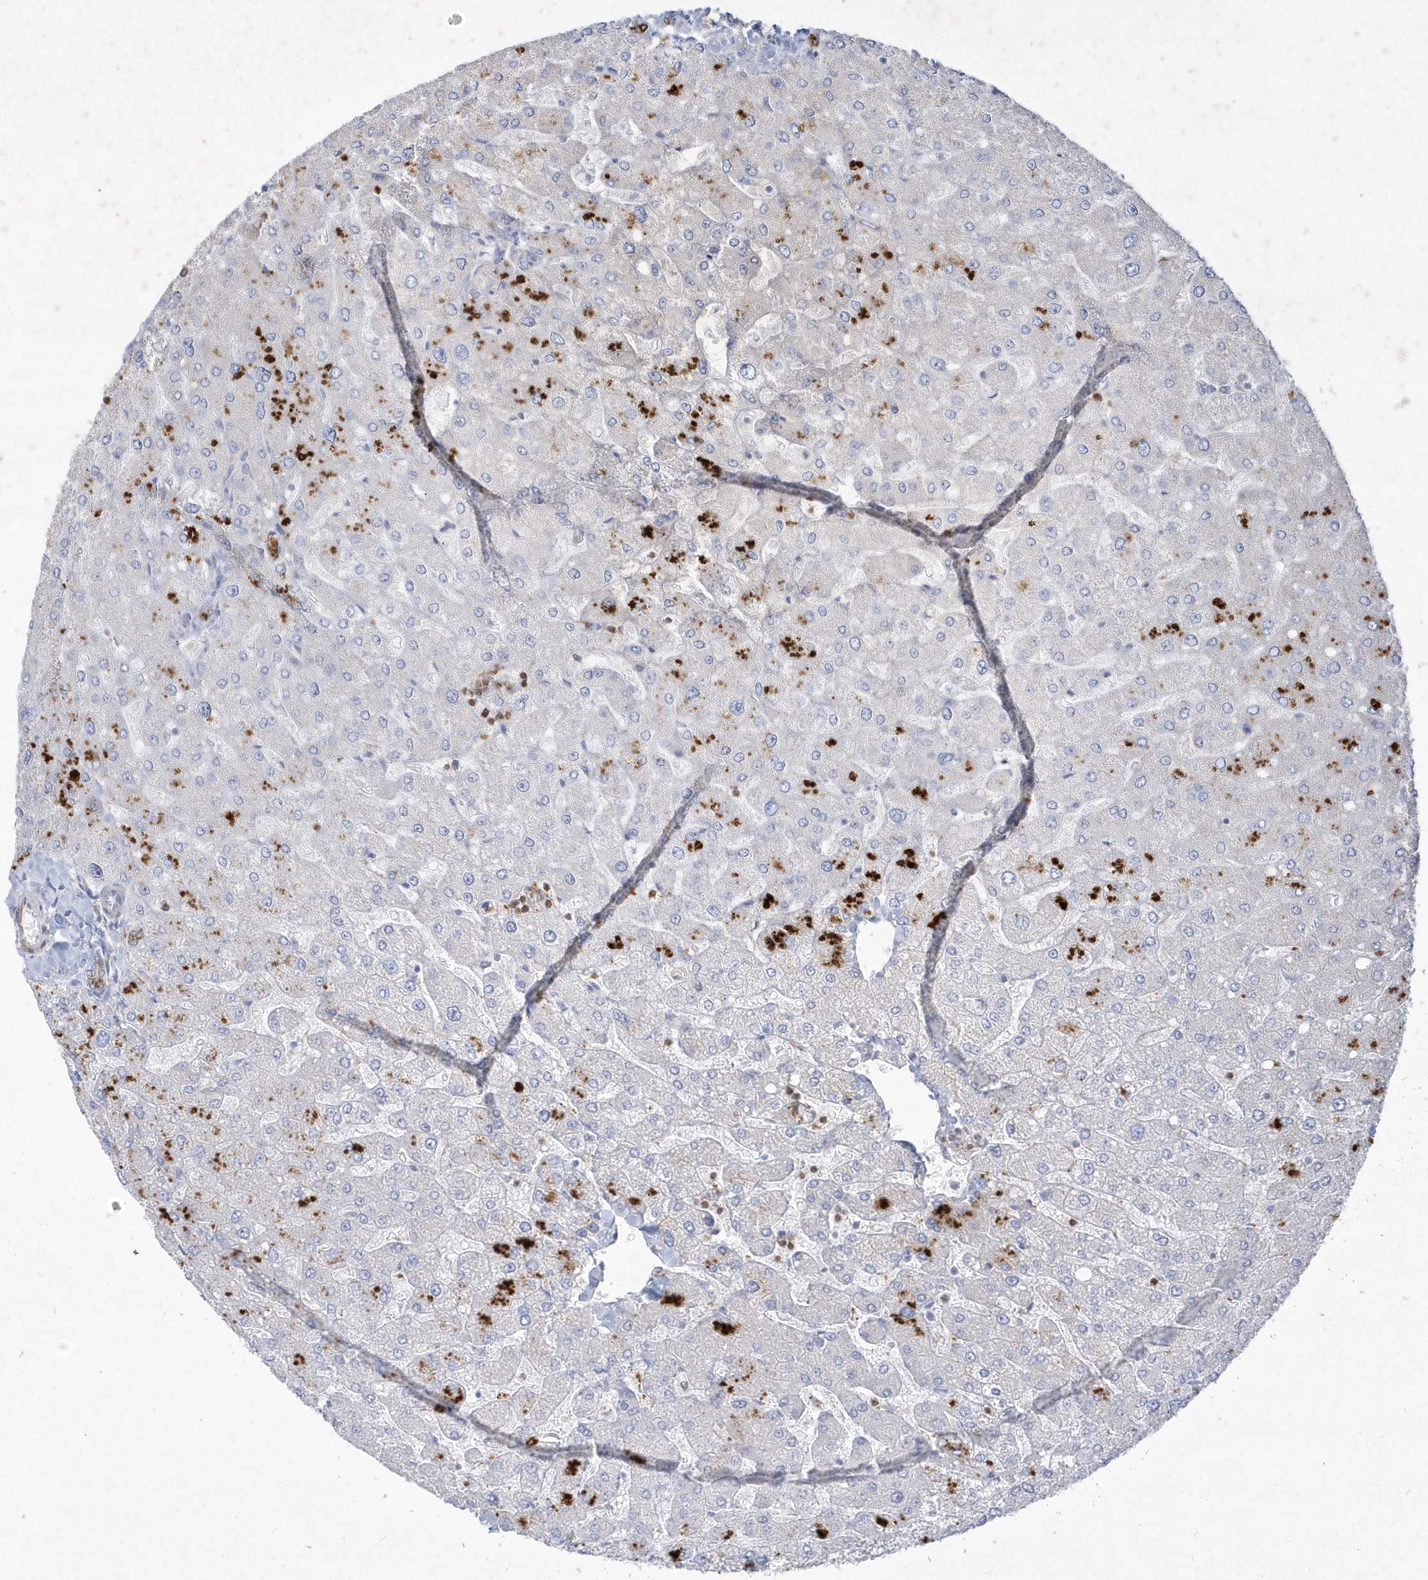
{"staining": {"intensity": "strong", "quantity": ">75%", "location": "cytoplasmic/membranous"}, "tissue": "liver", "cell_type": "Cholangiocytes", "image_type": "normal", "snomed": [{"axis": "morphology", "description": "Normal tissue, NOS"}, {"axis": "topography", "description": "Liver"}], "caption": "Immunohistochemistry (IHC) histopathology image of benign liver: human liver stained using immunohistochemistry displays high levels of strong protein expression localized specifically in the cytoplasmic/membranous of cholangiocytes, appearing as a cytoplasmic/membranous brown color.", "gene": "LARS1", "patient": {"sex": "male", "age": 55}}